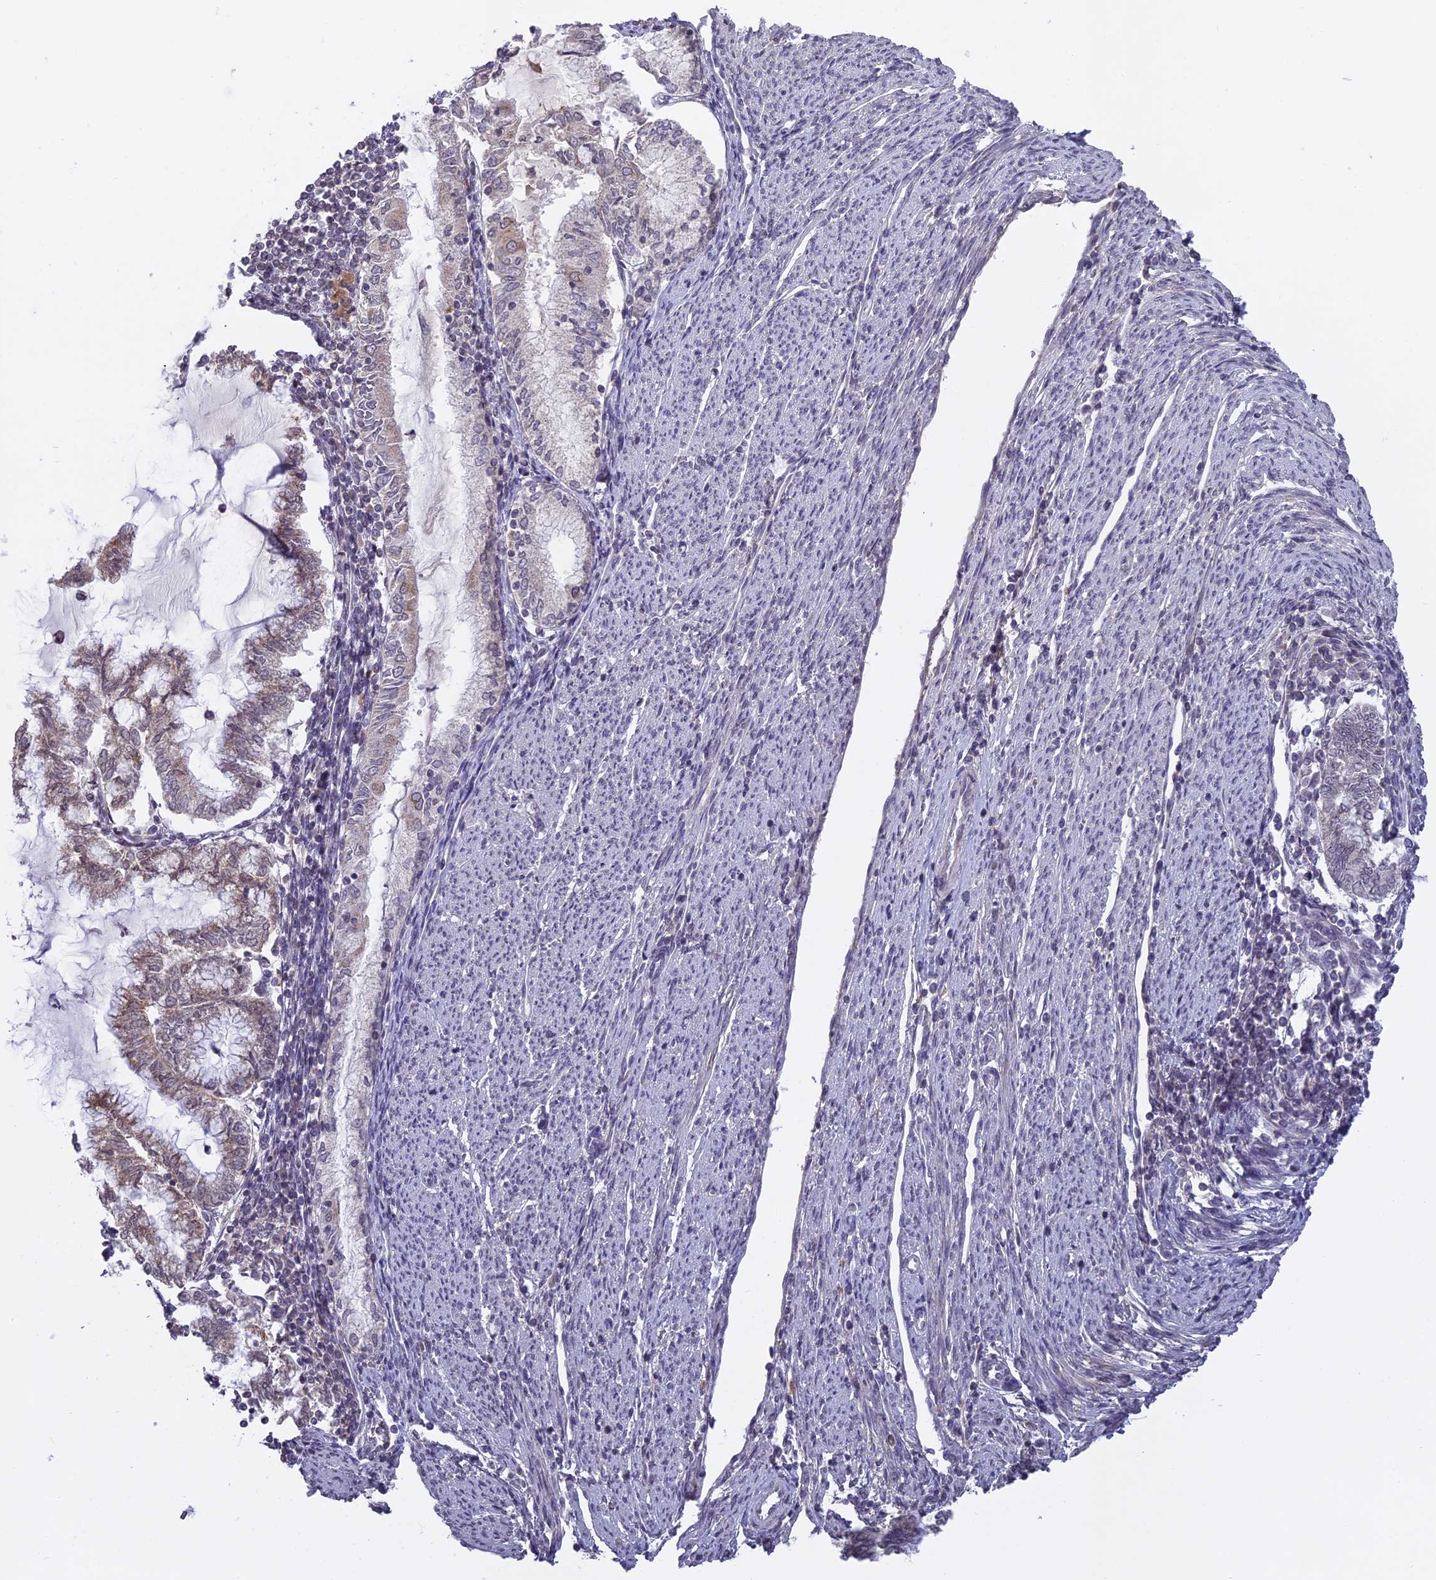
{"staining": {"intensity": "moderate", "quantity": "<25%", "location": "cytoplasmic/membranous"}, "tissue": "endometrial cancer", "cell_type": "Tumor cells", "image_type": "cancer", "snomed": [{"axis": "morphology", "description": "Adenocarcinoma, NOS"}, {"axis": "topography", "description": "Endometrium"}], "caption": "High-magnification brightfield microscopy of adenocarcinoma (endometrial) stained with DAB (brown) and counterstained with hematoxylin (blue). tumor cells exhibit moderate cytoplasmic/membranous staining is identified in about<25% of cells.", "gene": "ERG28", "patient": {"sex": "female", "age": 79}}